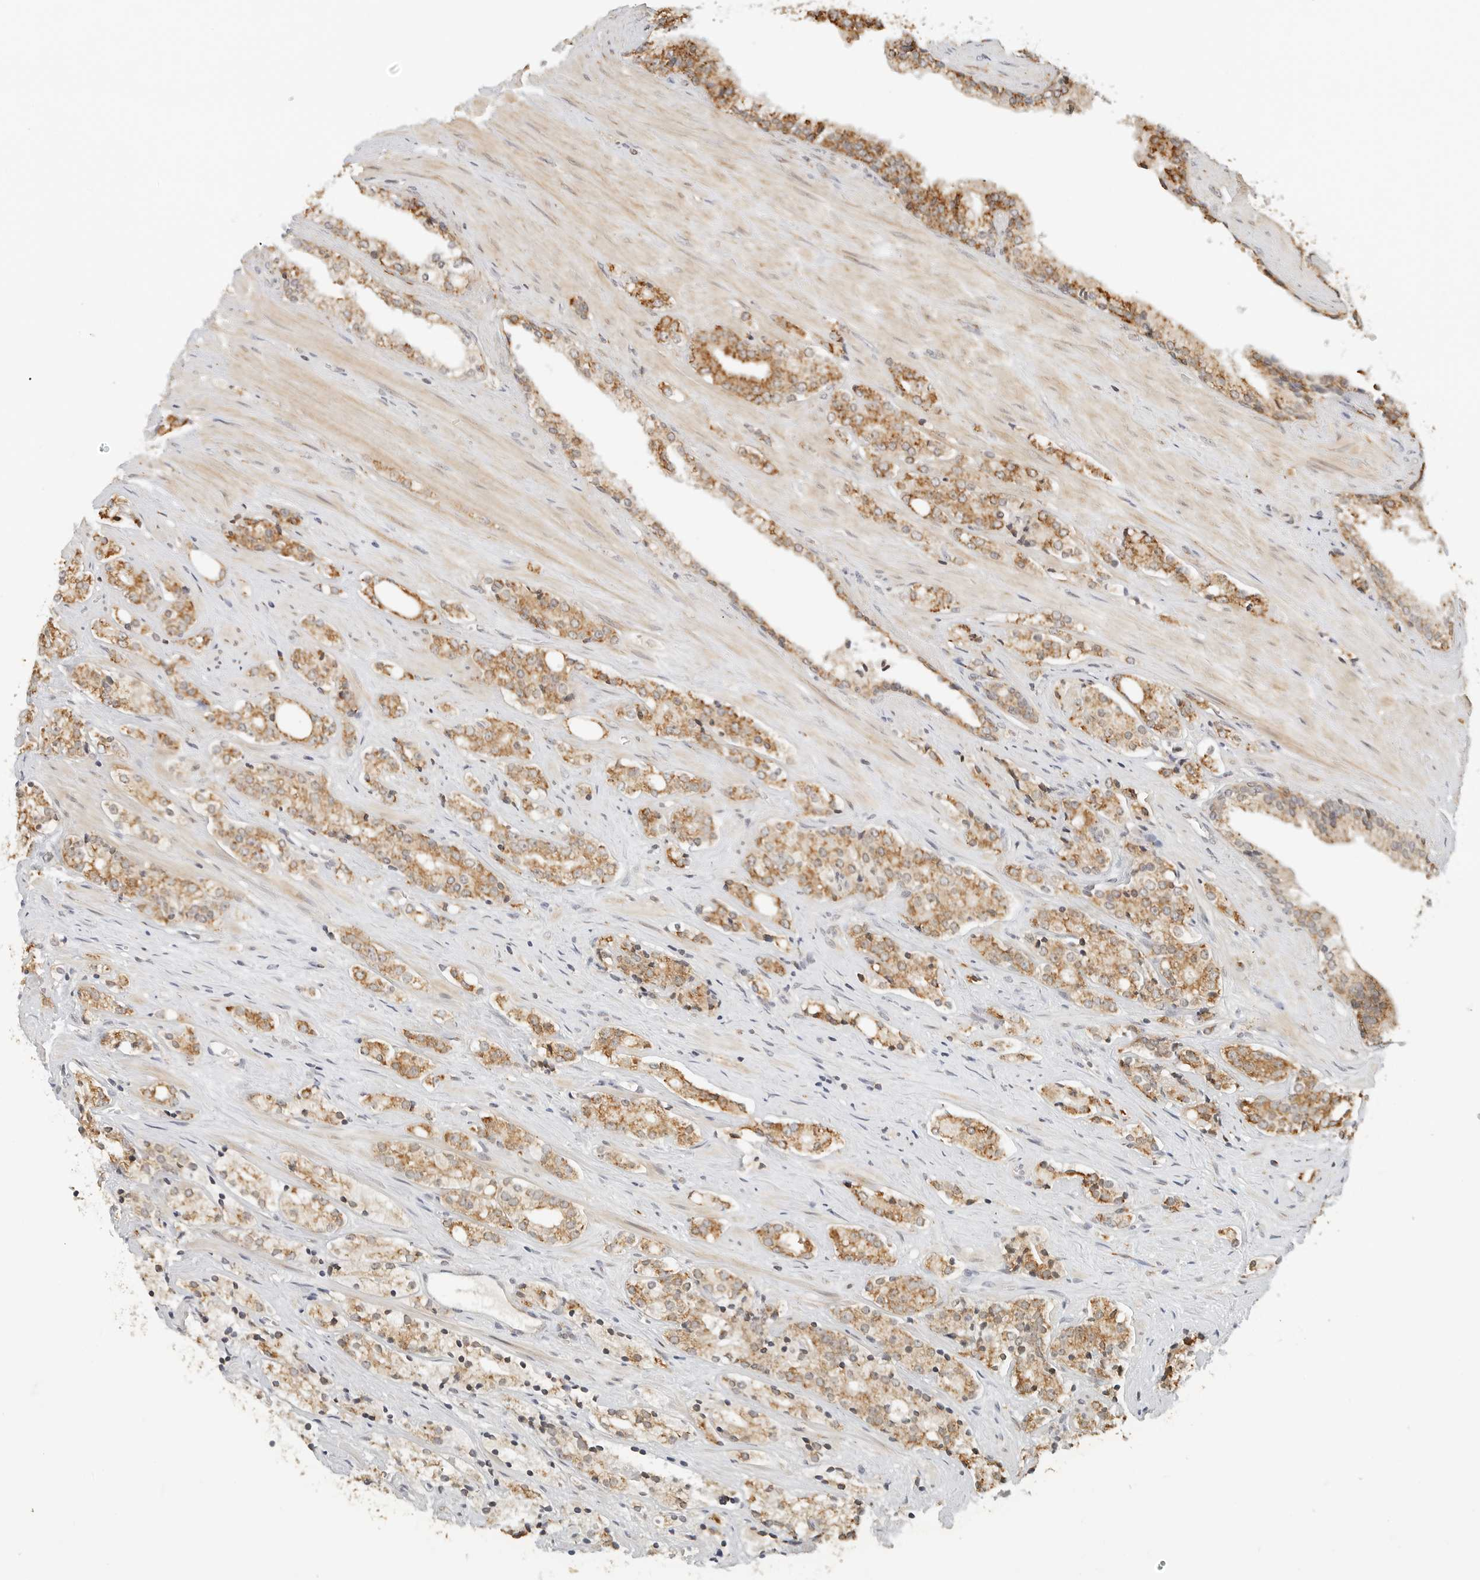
{"staining": {"intensity": "moderate", "quantity": ">75%", "location": "cytoplasmic/membranous"}, "tissue": "prostate cancer", "cell_type": "Tumor cells", "image_type": "cancer", "snomed": [{"axis": "morphology", "description": "Adenocarcinoma, High grade"}, {"axis": "topography", "description": "Prostate"}], "caption": "About >75% of tumor cells in adenocarcinoma (high-grade) (prostate) exhibit moderate cytoplasmic/membranous protein expression as visualized by brown immunohistochemical staining.", "gene": "ATL1", "patient": {"sex": "male", "age": 71}}